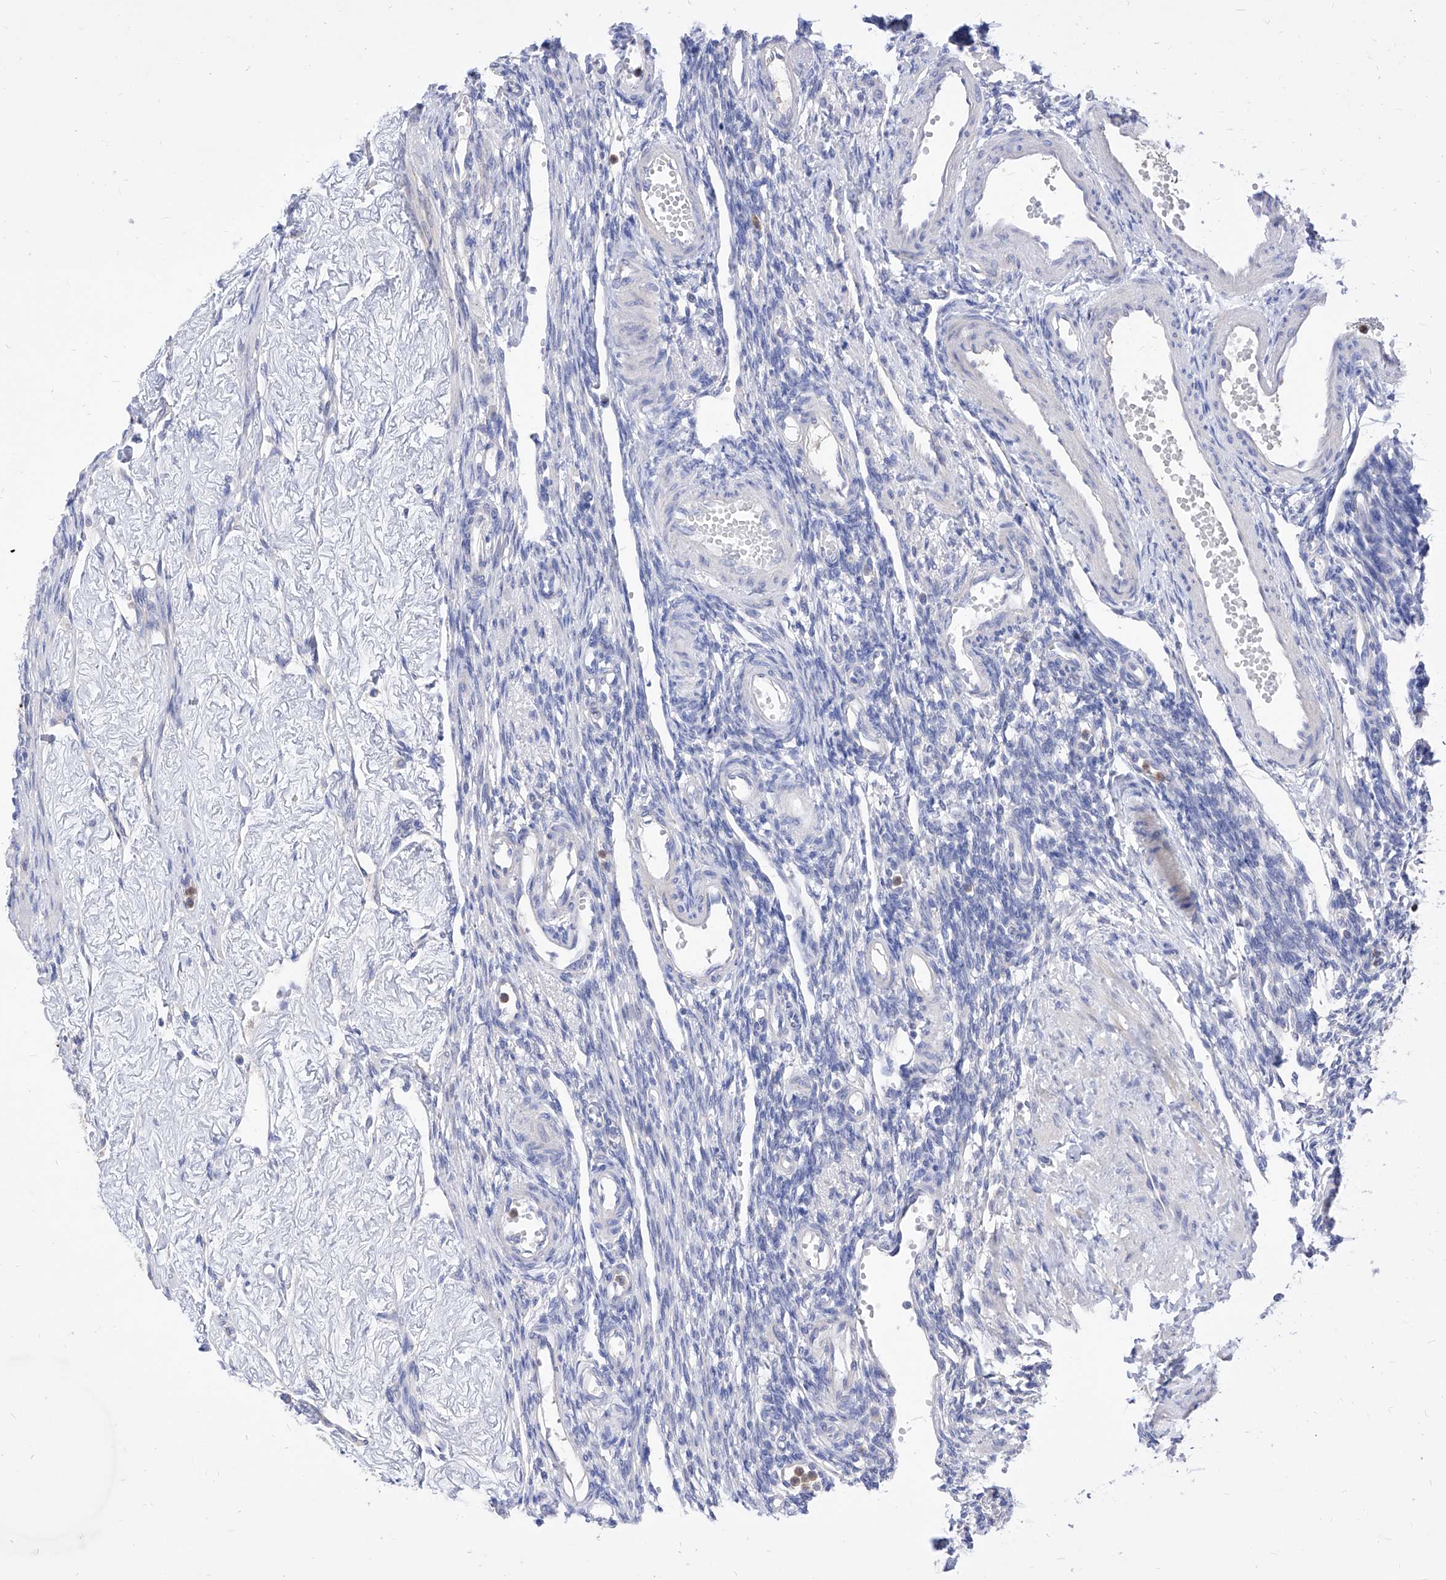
{"staining": {"intensity": "negative", "quantity": "none", "location": "none"}, "tissue": "ovary", "cell_type": "Ovarian stroma cells", "image_type": "normal", "snomed": [{"axis": "morphology", "description": "Normal tissue, NOS"}, {"axis": "morphology", "description": "Cyst, NOS"}, {"axis": "topography", "description": "Ovary"}], "caption": "Ovarian stroma cells are negative for brown protein staining in benign ovary. (Stains: DAB (3,3'-diaminobenzidine) immunohistochemistry (IHC) with hematoxylin counter stain, Microscopy: brightfield microscopy at high magnification).", "gene": "VAX1", "patient": {"sex": "female", "age": 33}}